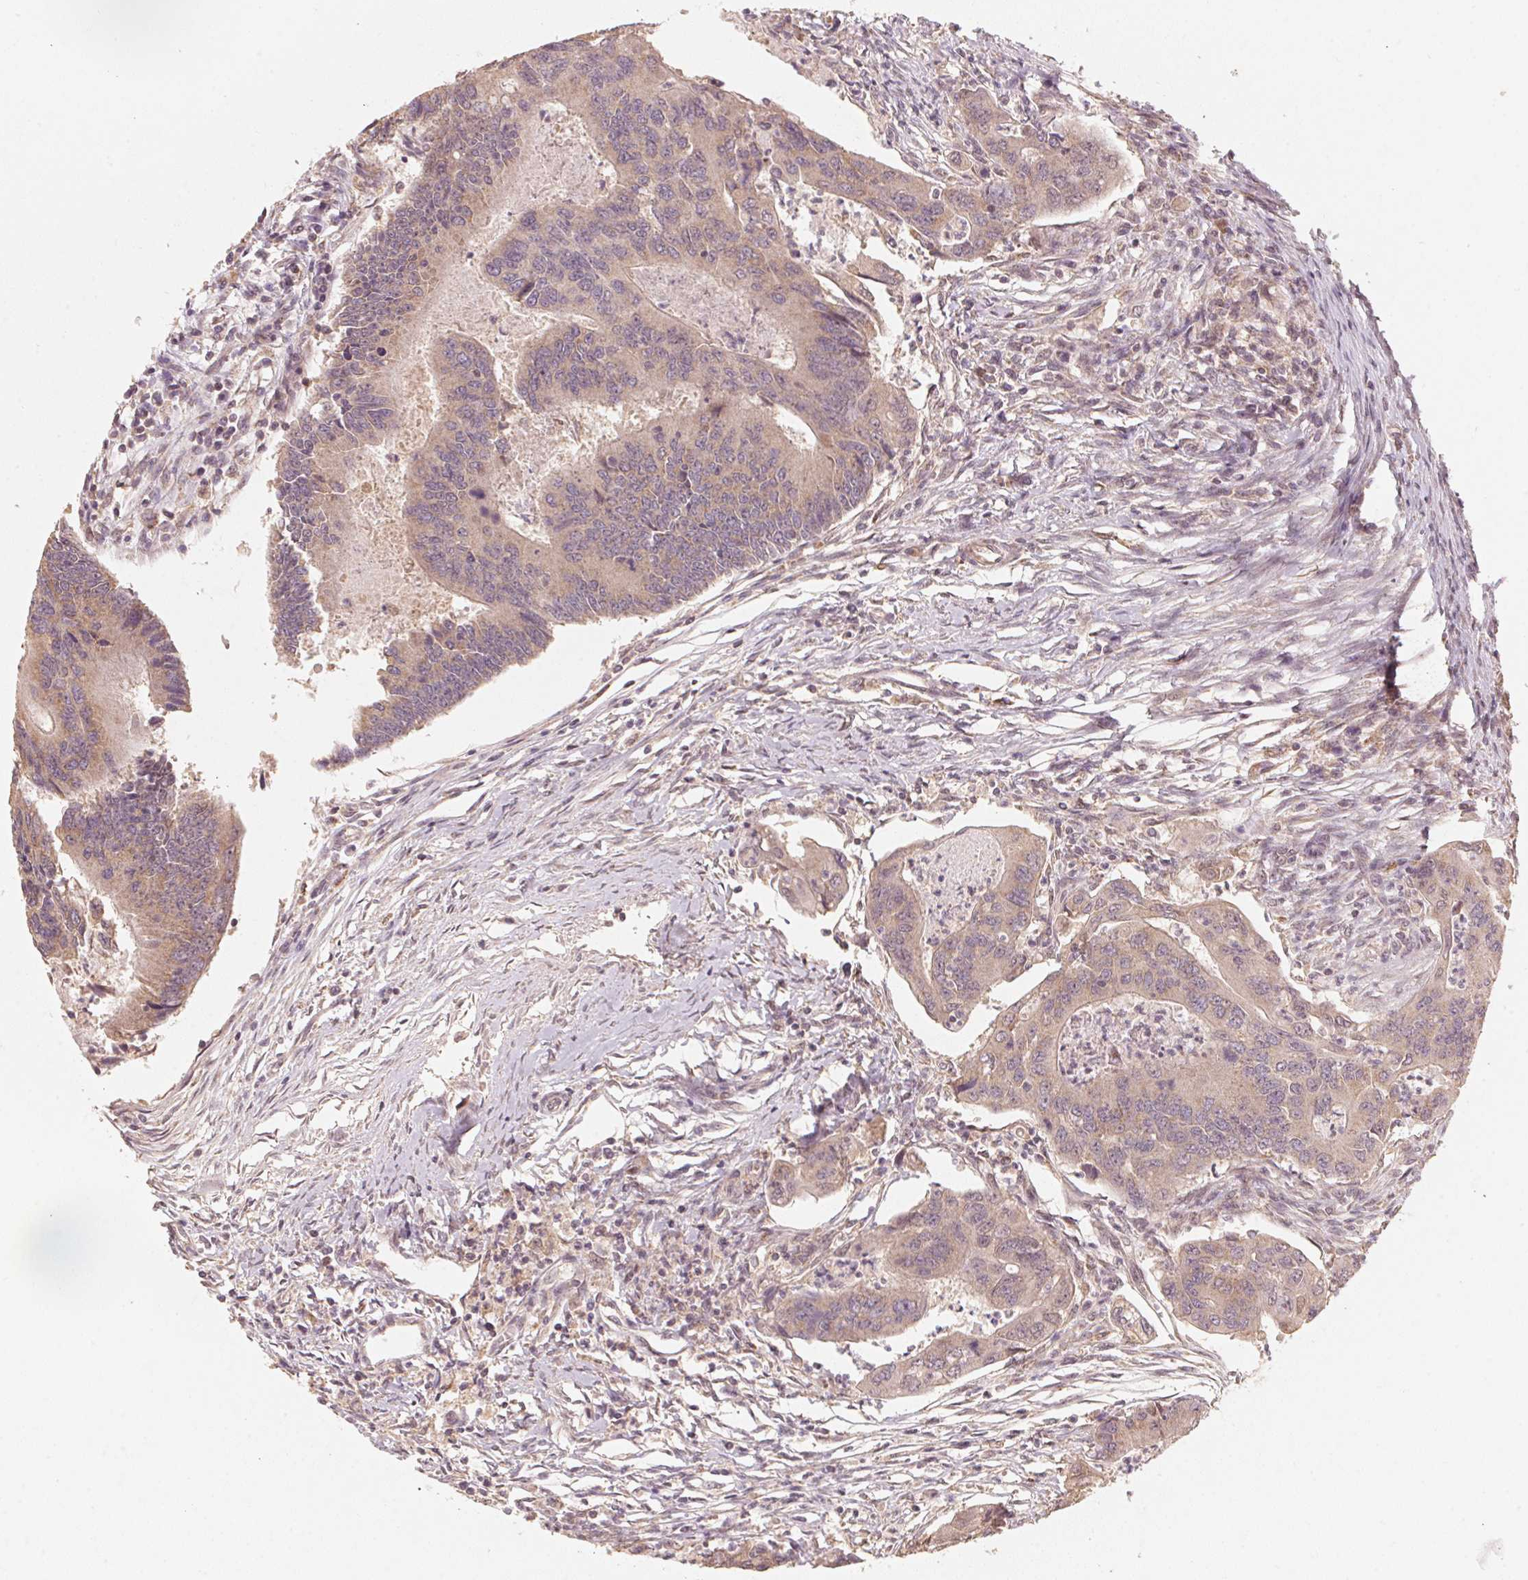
{"staining": {"intensity": "weak", "quantity": "25%-75%", "location": "cytoplasmic/membranous"}, "tissue": "colorectal cancer", "cell_type": "Tumor cells", "image_type": "cancer", "snomed": [{"axis": "morphology", "description": "Adenocarcinoma, NOS"}, {"axis": "topography", "description": "Colon"}], "caption": "This photomicrograph demonstrates colorectal cancer (adenocarcinoma) stained with IHC to label a protein in brown. The cytoplasmic/membranous of tumor cells show weak positivity for the protein. Nuclei are counter-stained blue.", "gene": "C2orf73", "patient": {"sex": "female", "age": 67}}